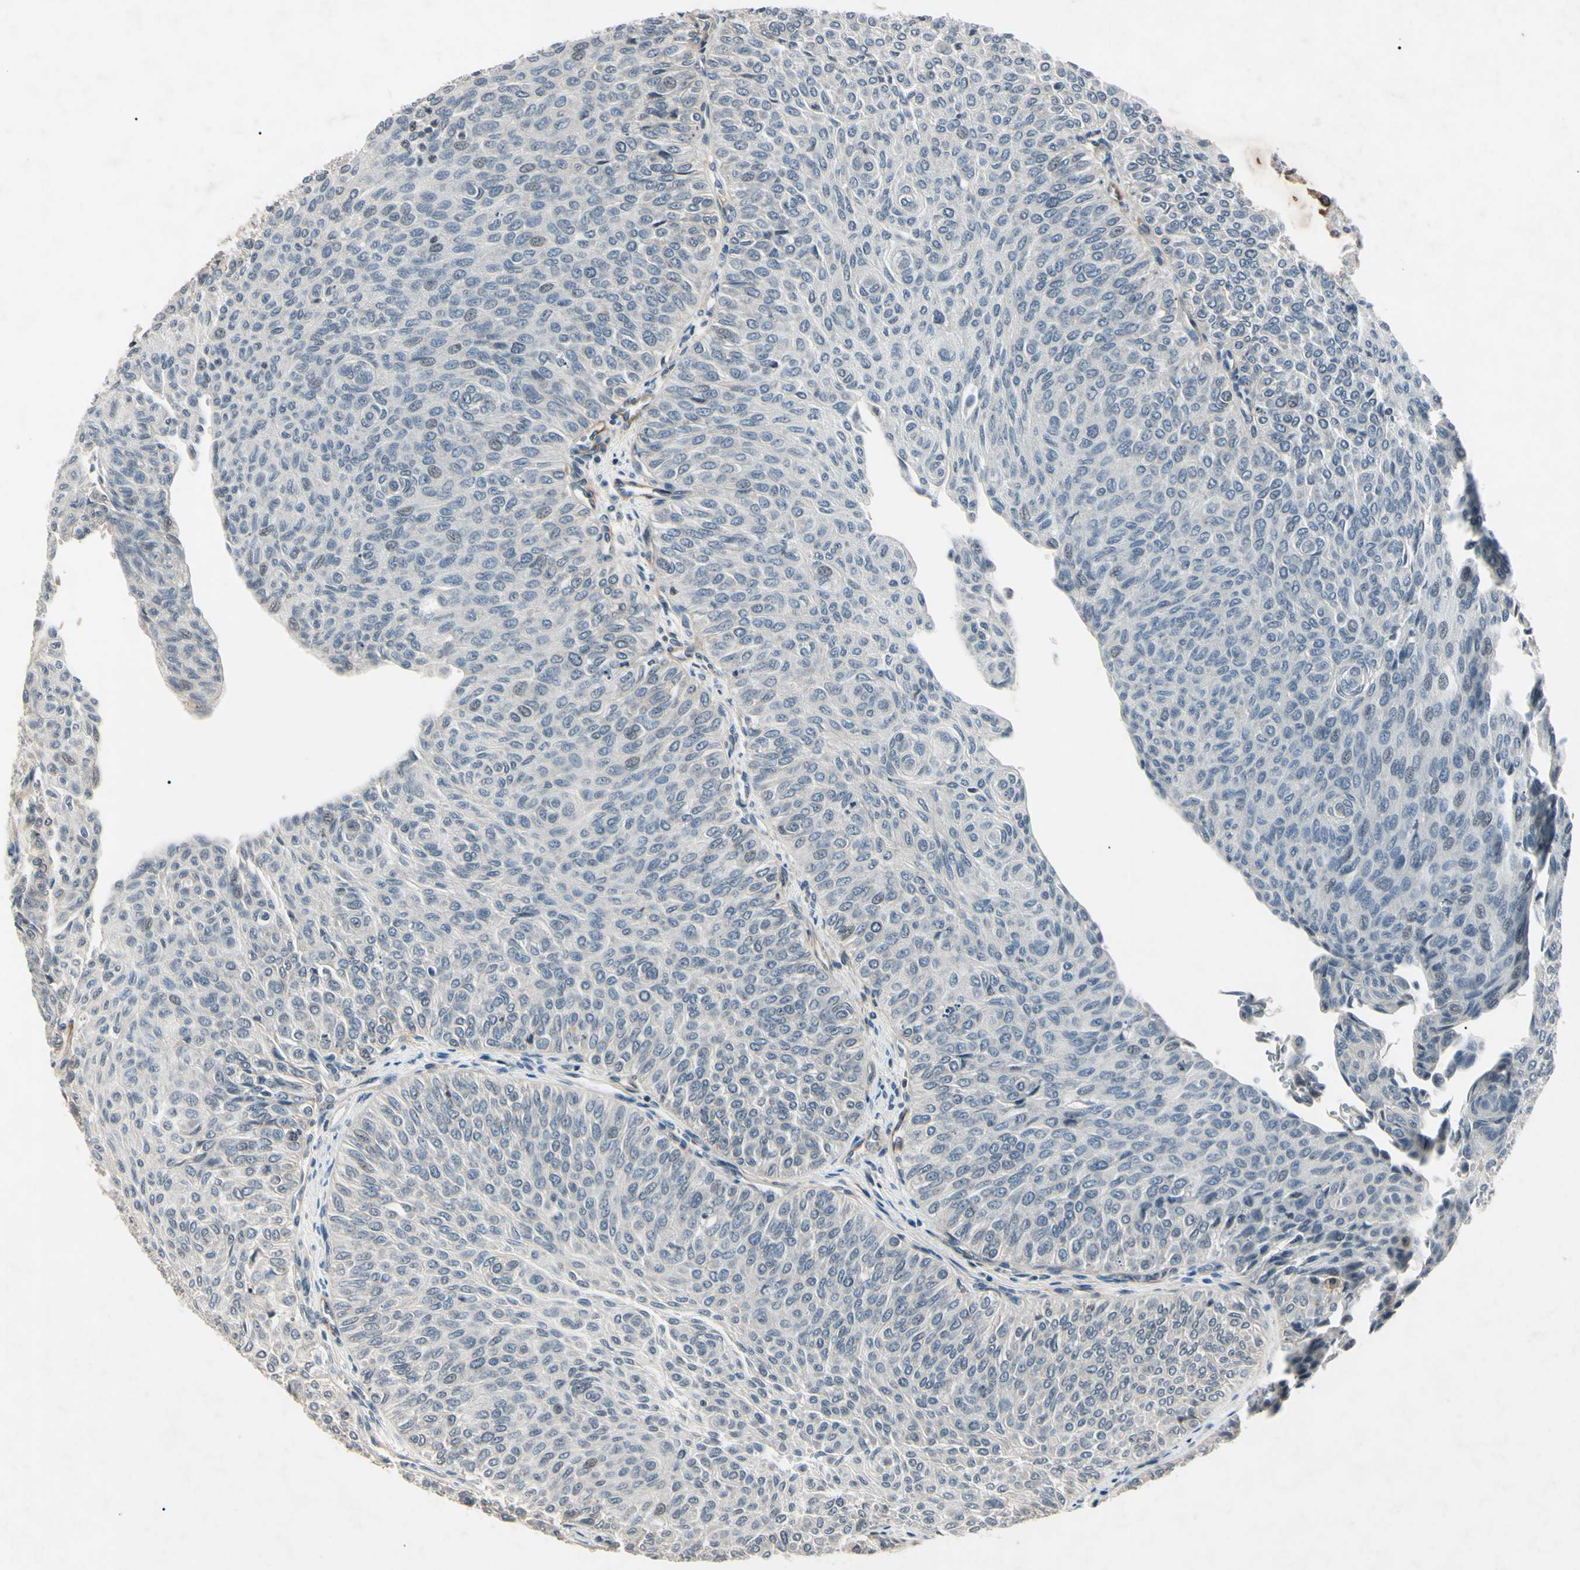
{"staining": {"intensity": "negative", "quantity": "none", "location": "none"}, "tissue": "urothelial cancer", "cell_type": "Tumor cells", "image_type": "cancer", "snomed": [{"axis": "morphology", "description": "Urothelial carcinoma, Low grade"}, {"axis": "topography", "description": "Urinary bladder"}], "caption": "High magnification brightfield microscopy of low-grade urothelial carcinoma stained with DAB (brown) and counterstained with hematoxylin (blue): tumor cells show no significant expression. (Immunohistochemistry (ihc), brightfield microscopy, high magnification).", "gene": "AEBP1", "patient": {"sex": "male", "age": 78}}